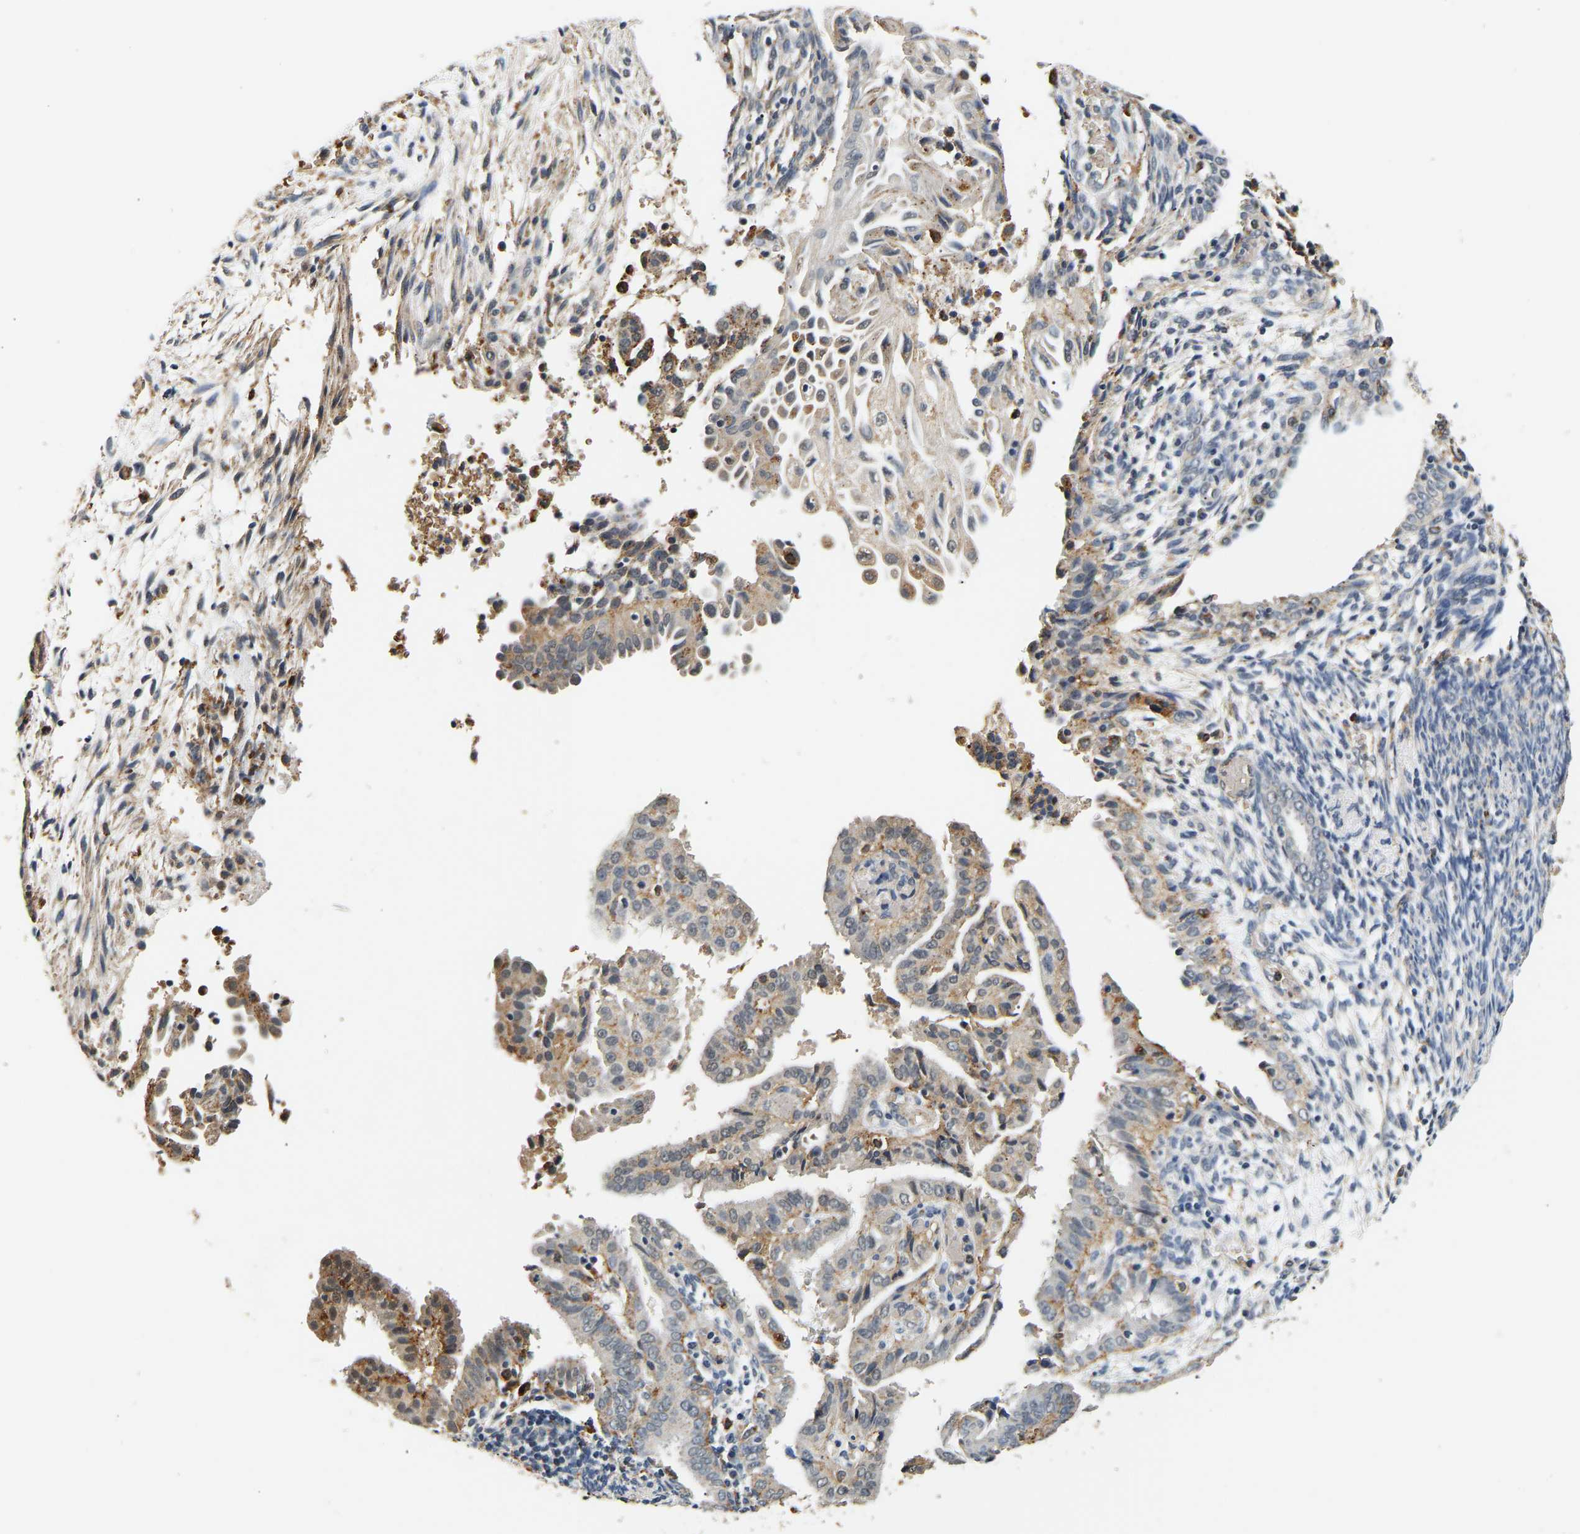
{"staining": {"intensity": "moderate", "quantity": "<25%", "location": "cytoplasmic/membranous"}, "tissue": "endometrial cancer", "cell_type": "Tumor cells", "image_type": "cancer", "snomed": [{"axis": "morphology", "description": "Adenocarcinoma, NOS"}, {"axis": "topography", "description": "Endometrium"}], "caption": "A photomicrograph of human endometrial cancer (adenocarcinoma) stained for a protein exhibits moderate cytoplasmic/membranous brown staining in tumor cells.", "gene": "SMU1", "patient": {"sex": "female", "age": 58}}